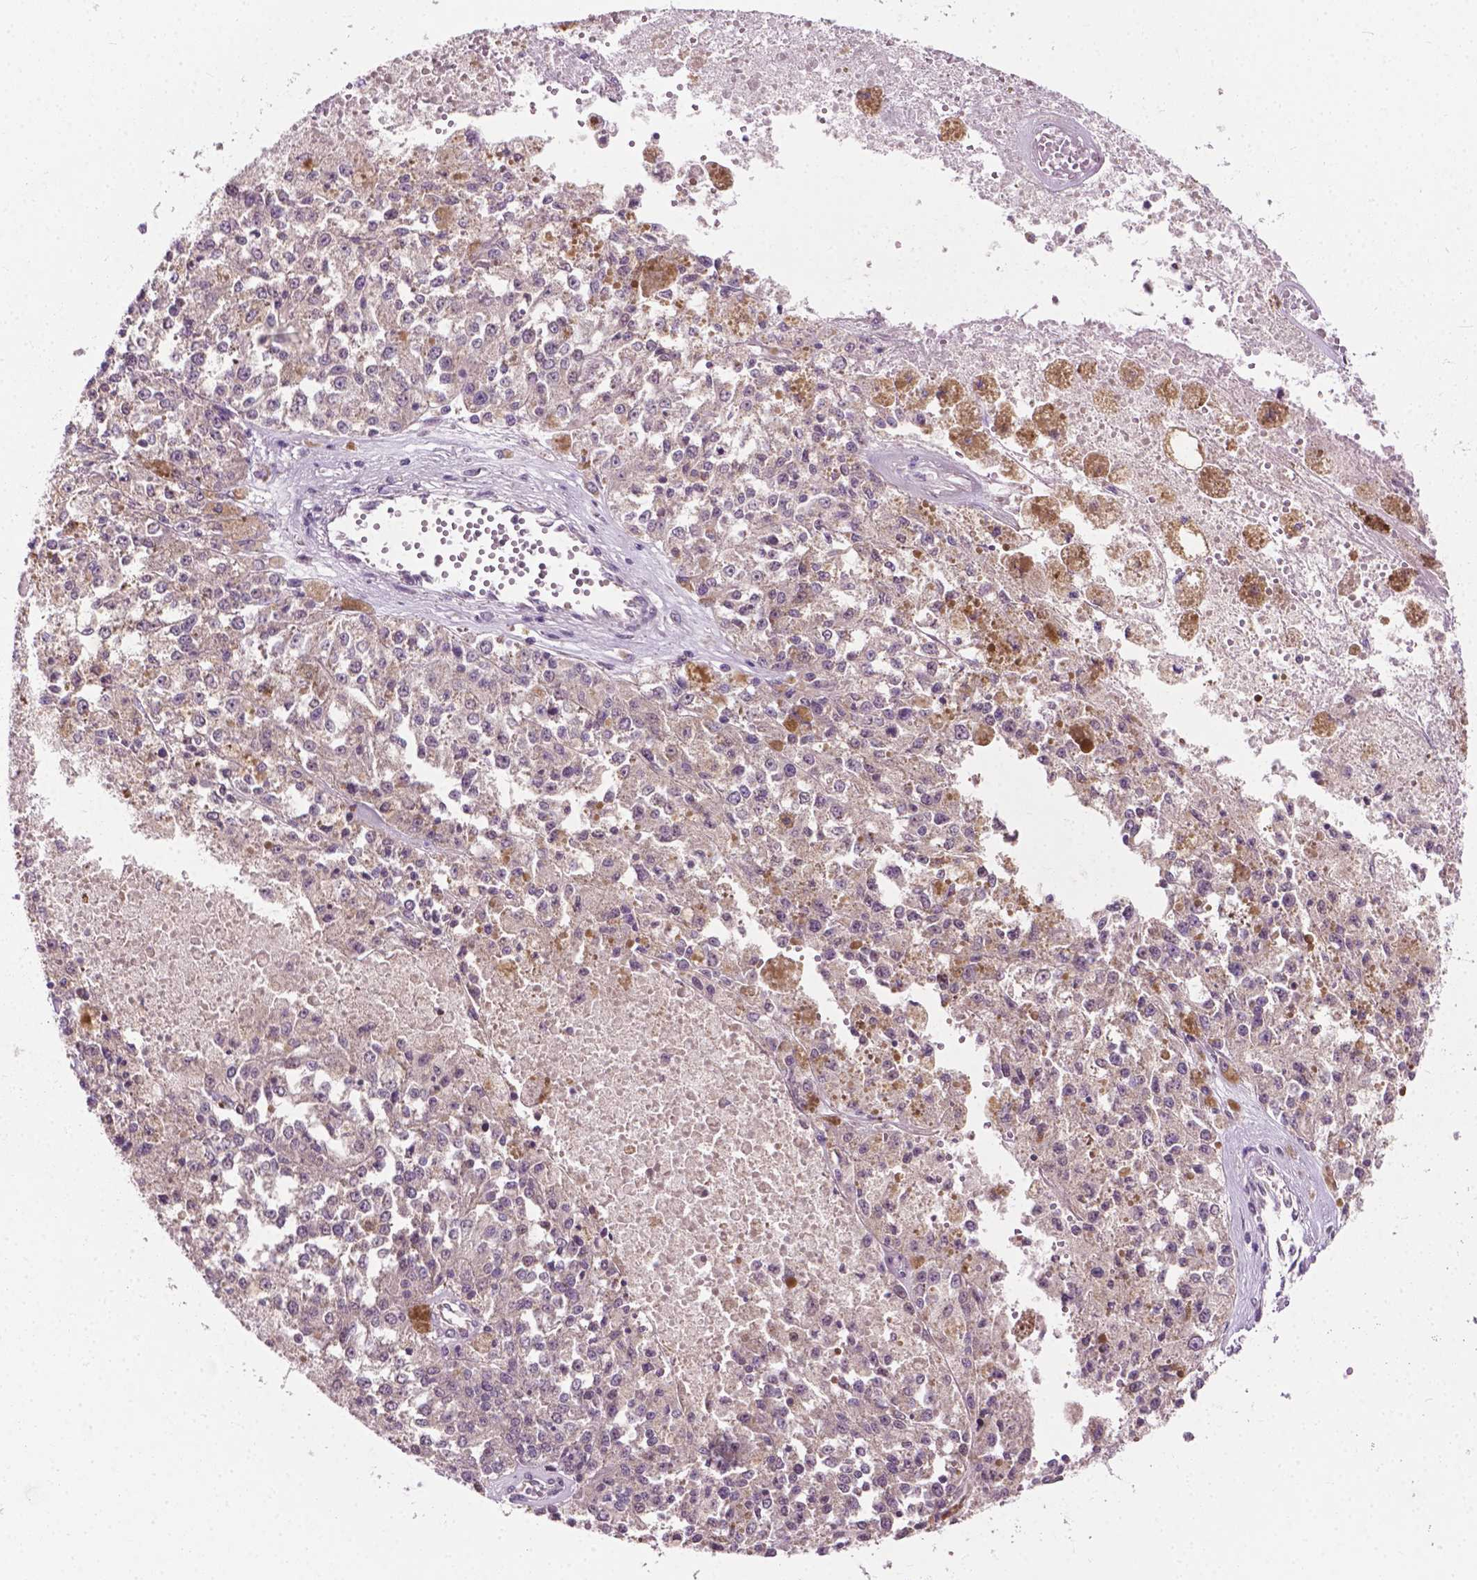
{"staining": {"intensity": "negative", "quantity": "none", "location": "none"}, "tissue": "melanoma", "cell_type": "Tumor cells", "image_type": "cancer", "snomed": [{"axis": "morphology", "description": "Malignant melanoma, Metastatic site"}, {"axis": "topography", "description": "Lymph node"}], "caption": "DAB immunohistochemical staining of human malignant melanoma (metastatic site) reveals no significant staining in tumor cells.", "gene": "MZT1", "patient": {"sex": "female", "age": 64}}